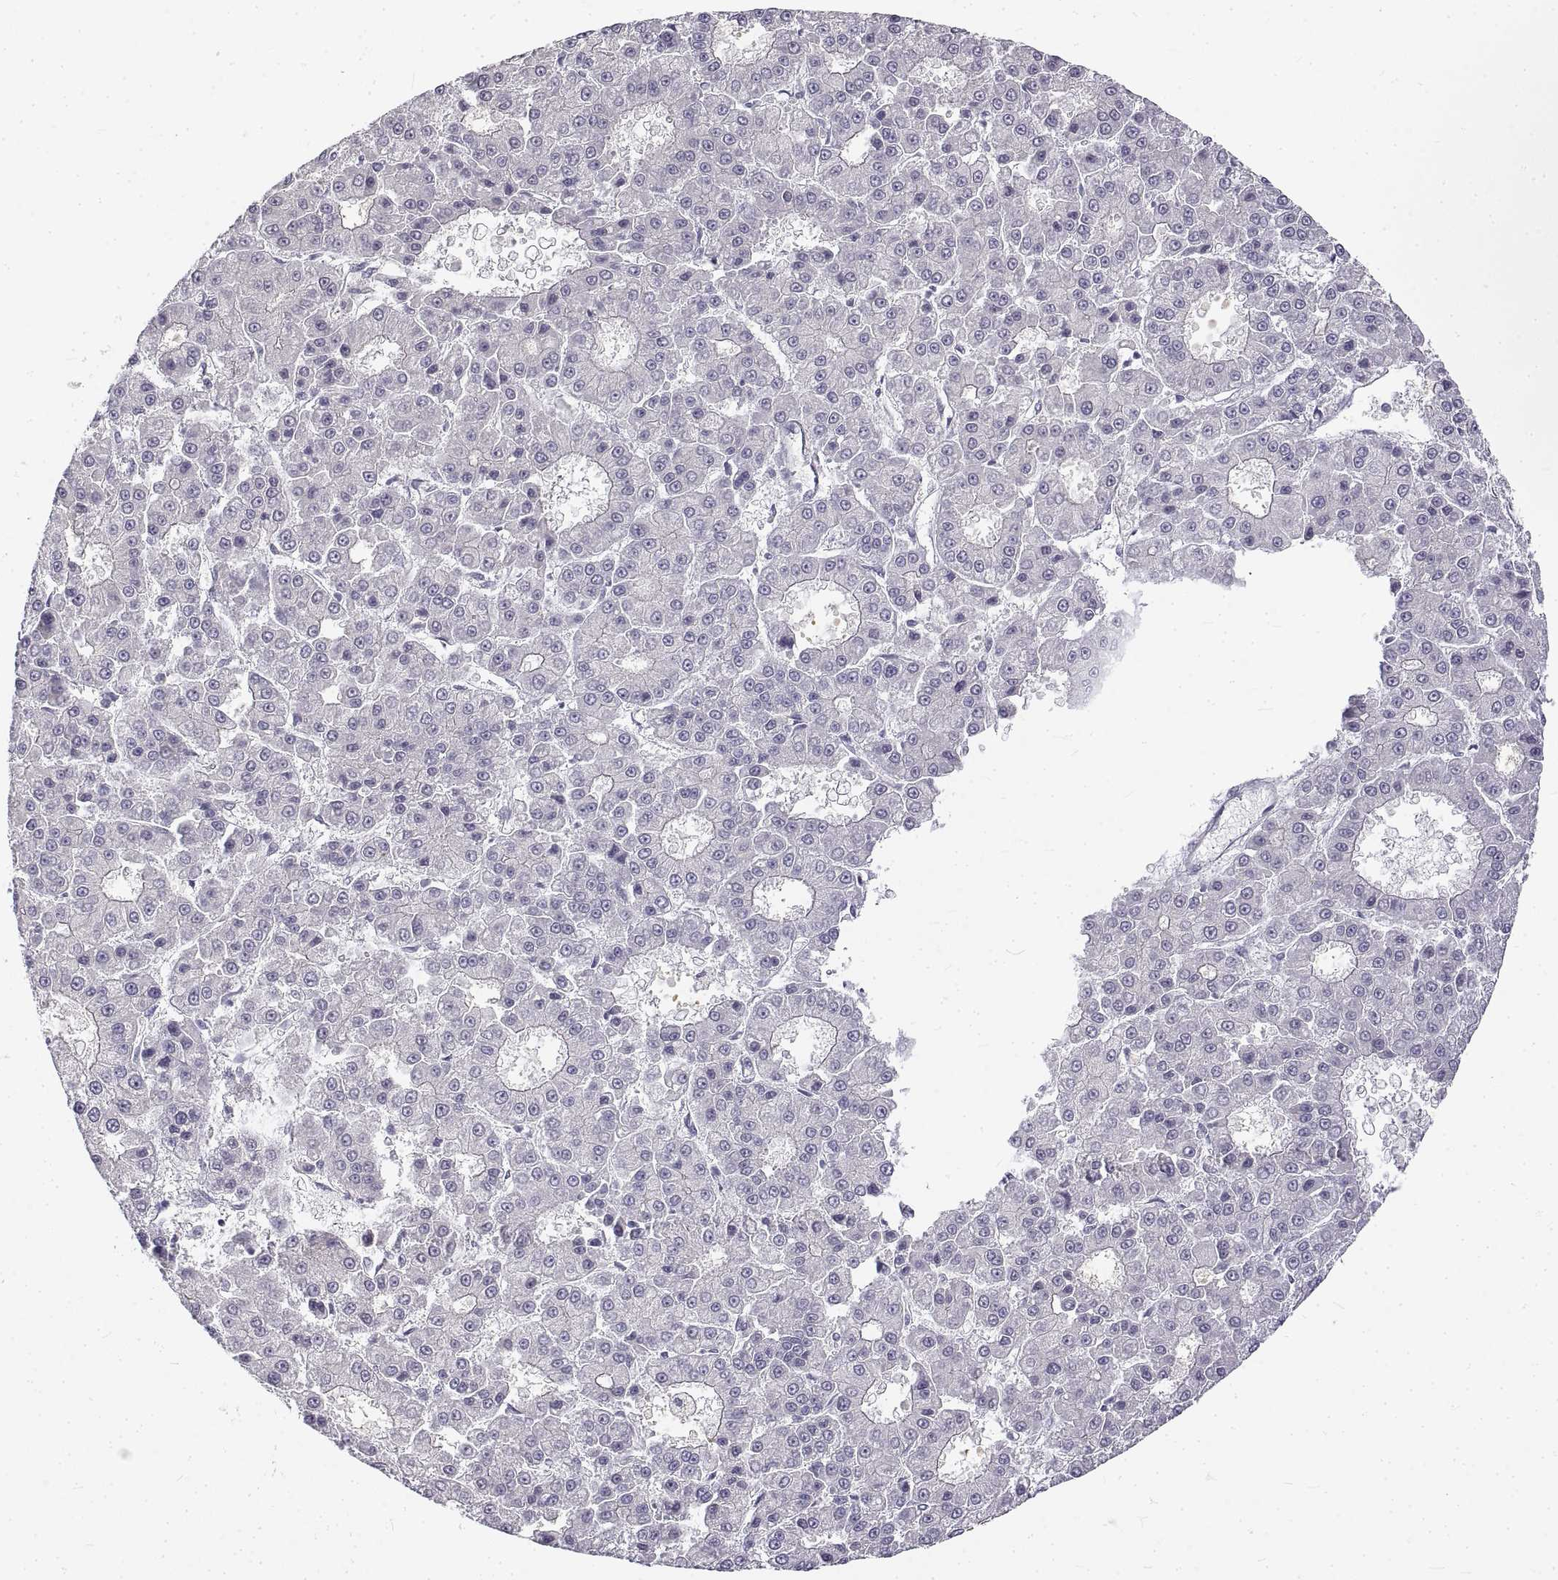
{"staining": {"intensity": "negative", "quantity": "none", "location": "none"}, "tissue": "liver cancer", "cell_type": "Tumor cells", "image_type": "cancer", "snomed": [{"axis": "morphology", "description": "Carcinoma, Hepatocellular, NOS"}, {"axis": "topography", "description": "Liver"}], "caption": "Tumor cells are negative for brown protein staining in liver cancer (hepatocellular carcinoma). (DAB immunohistochemistry, high magnification).", "gene": "ANO2", "patient": {"sex": "male", "age": 70}}